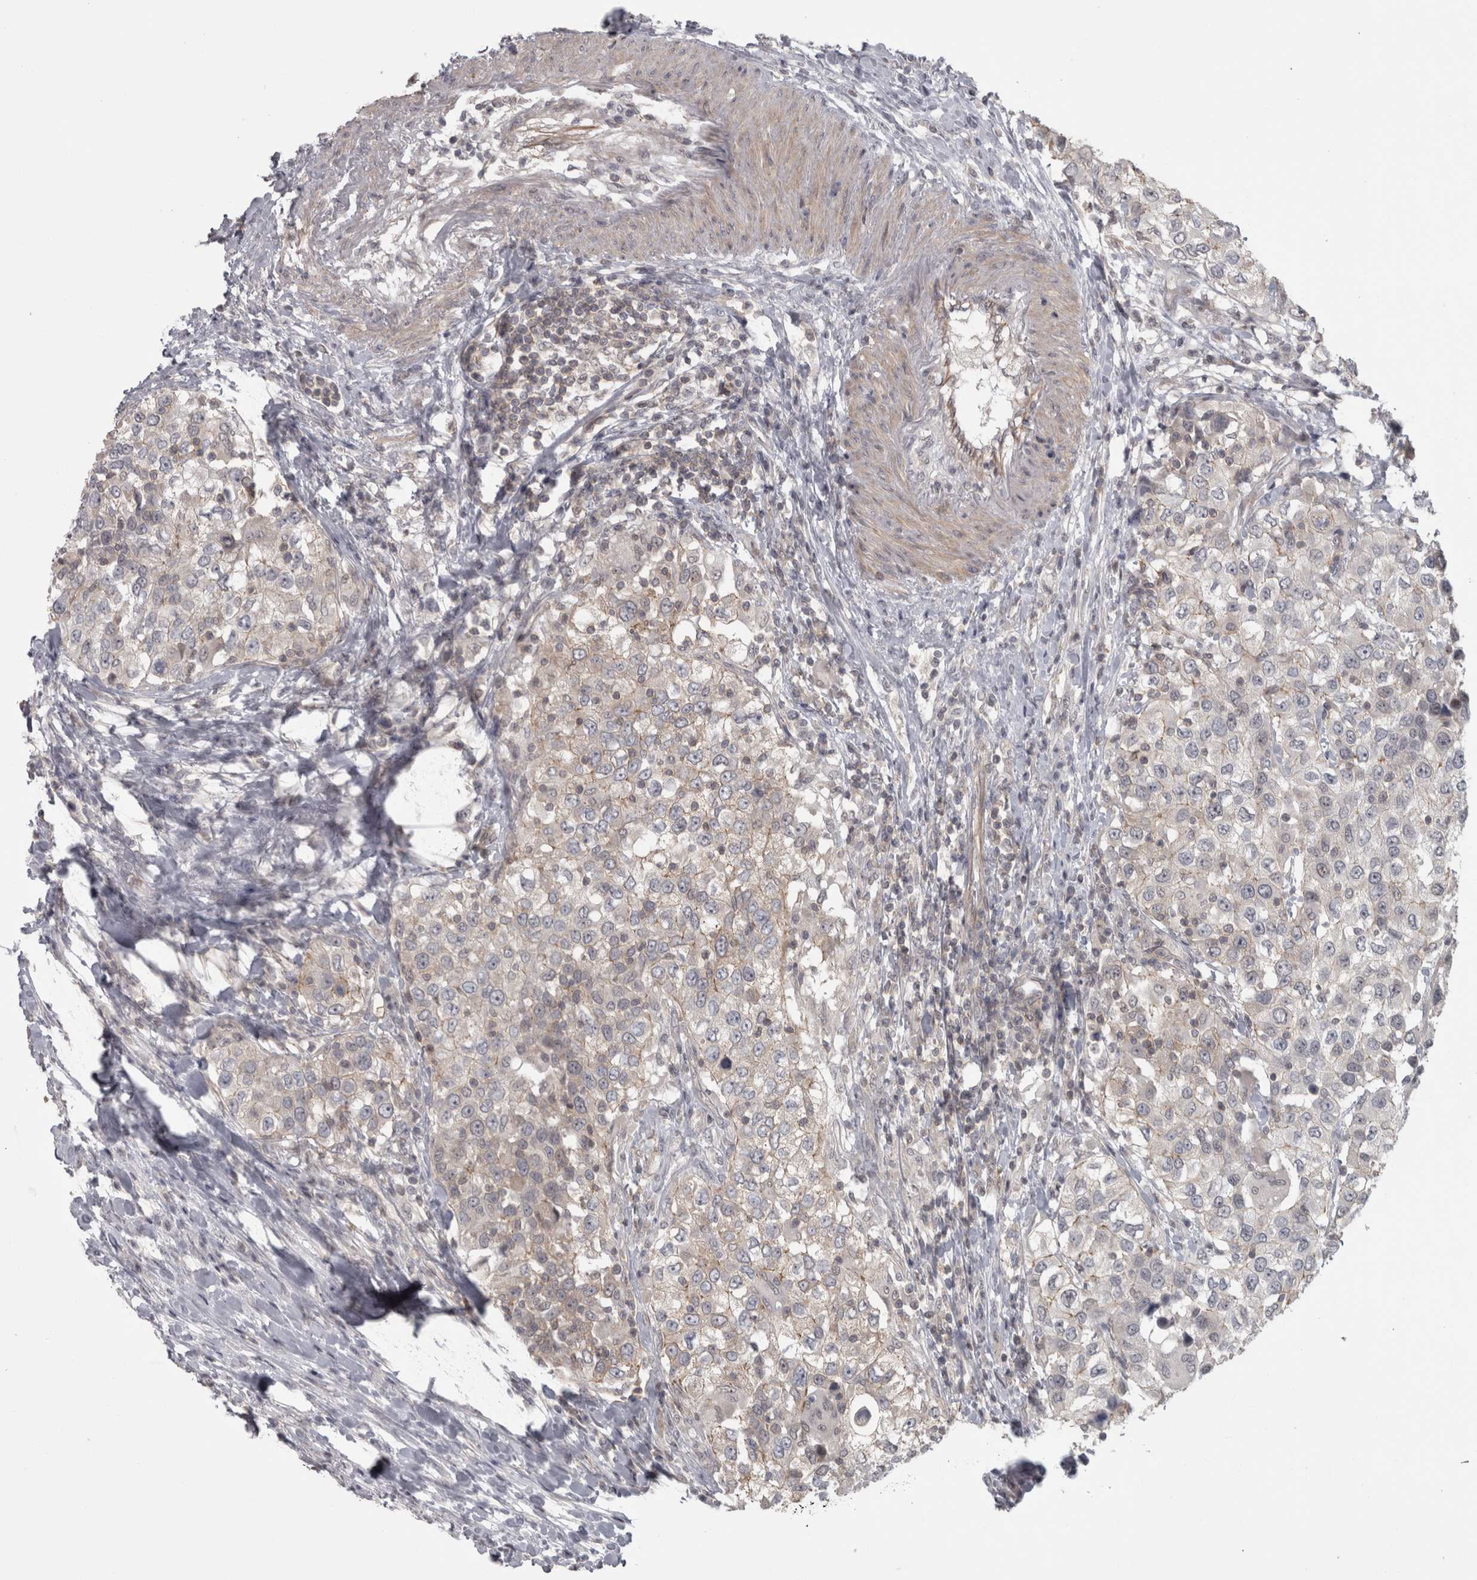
{"staining": {"intensity": "weak", "quantity": "<25%", "location": "cytoplasmic/membranous"}, "tissue": "urothelial cancer", "cell_type": "Tumor cells", "image_type": "cancer", "snomed": [{"axis": "morphology", "description": "Urothelial carcinoma, High grade"}, {"axis": "topography", "description": "Urinary bladder"}], "caption": "A histopathology image of human urothelial carcinoma (high-grade) is negative for staining in tumor cells.", "gene": "PPP1R12B", "patient": {"sex": "female", "age": 80}}